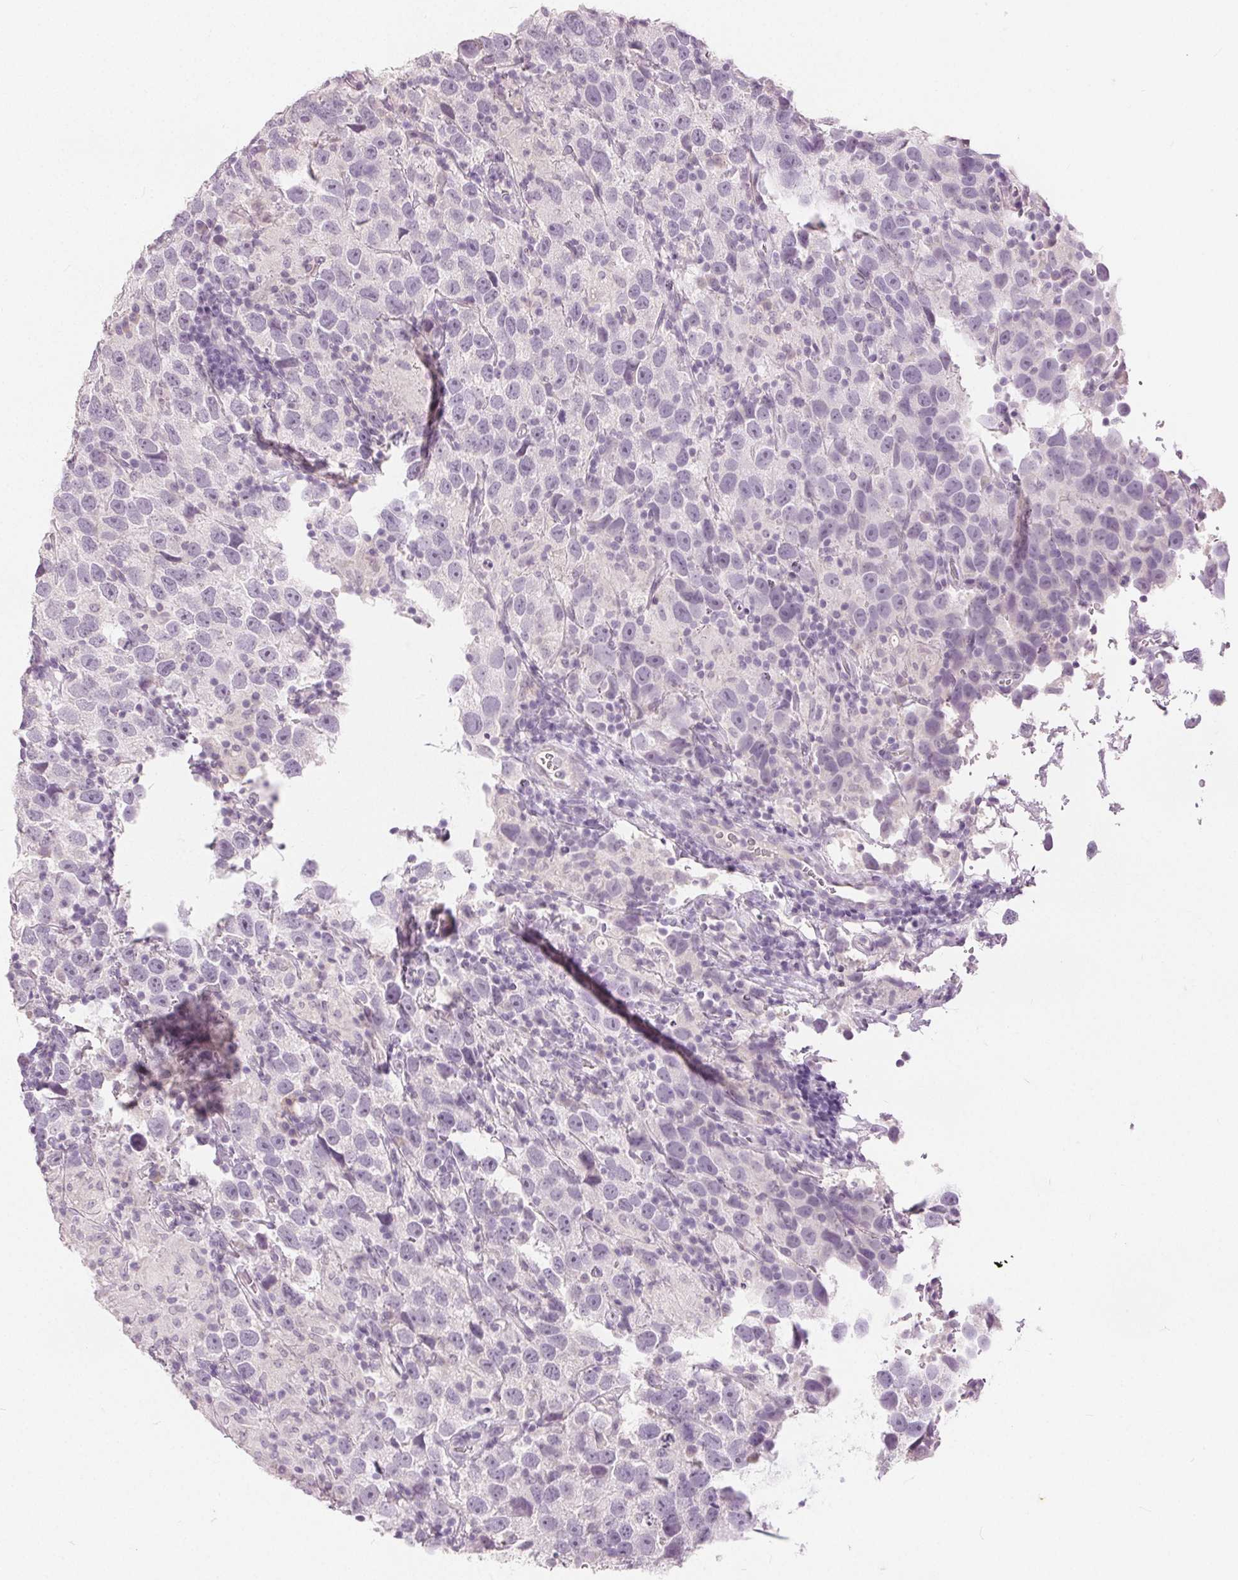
{"staining": {"intensity": "negative", "quantity": "none", "location": "none"}, "tissue": "testis cancer", "cell_type": "Tumor cells", "image_type": "cancer", "snomed": [{"axis": "morphology", "description": "Seminoma, NOS"}, {"axis": "topography", "description": "Testis"}], "caption": "Photomicrograph shows no significant protein staining in tumor cells of seminoma (testis). (DAB immunohistochemistry visualized using brightfield microscopy, high magnification).", "gene": "CA12", "patient": {"sex": "male", "age": 26}}